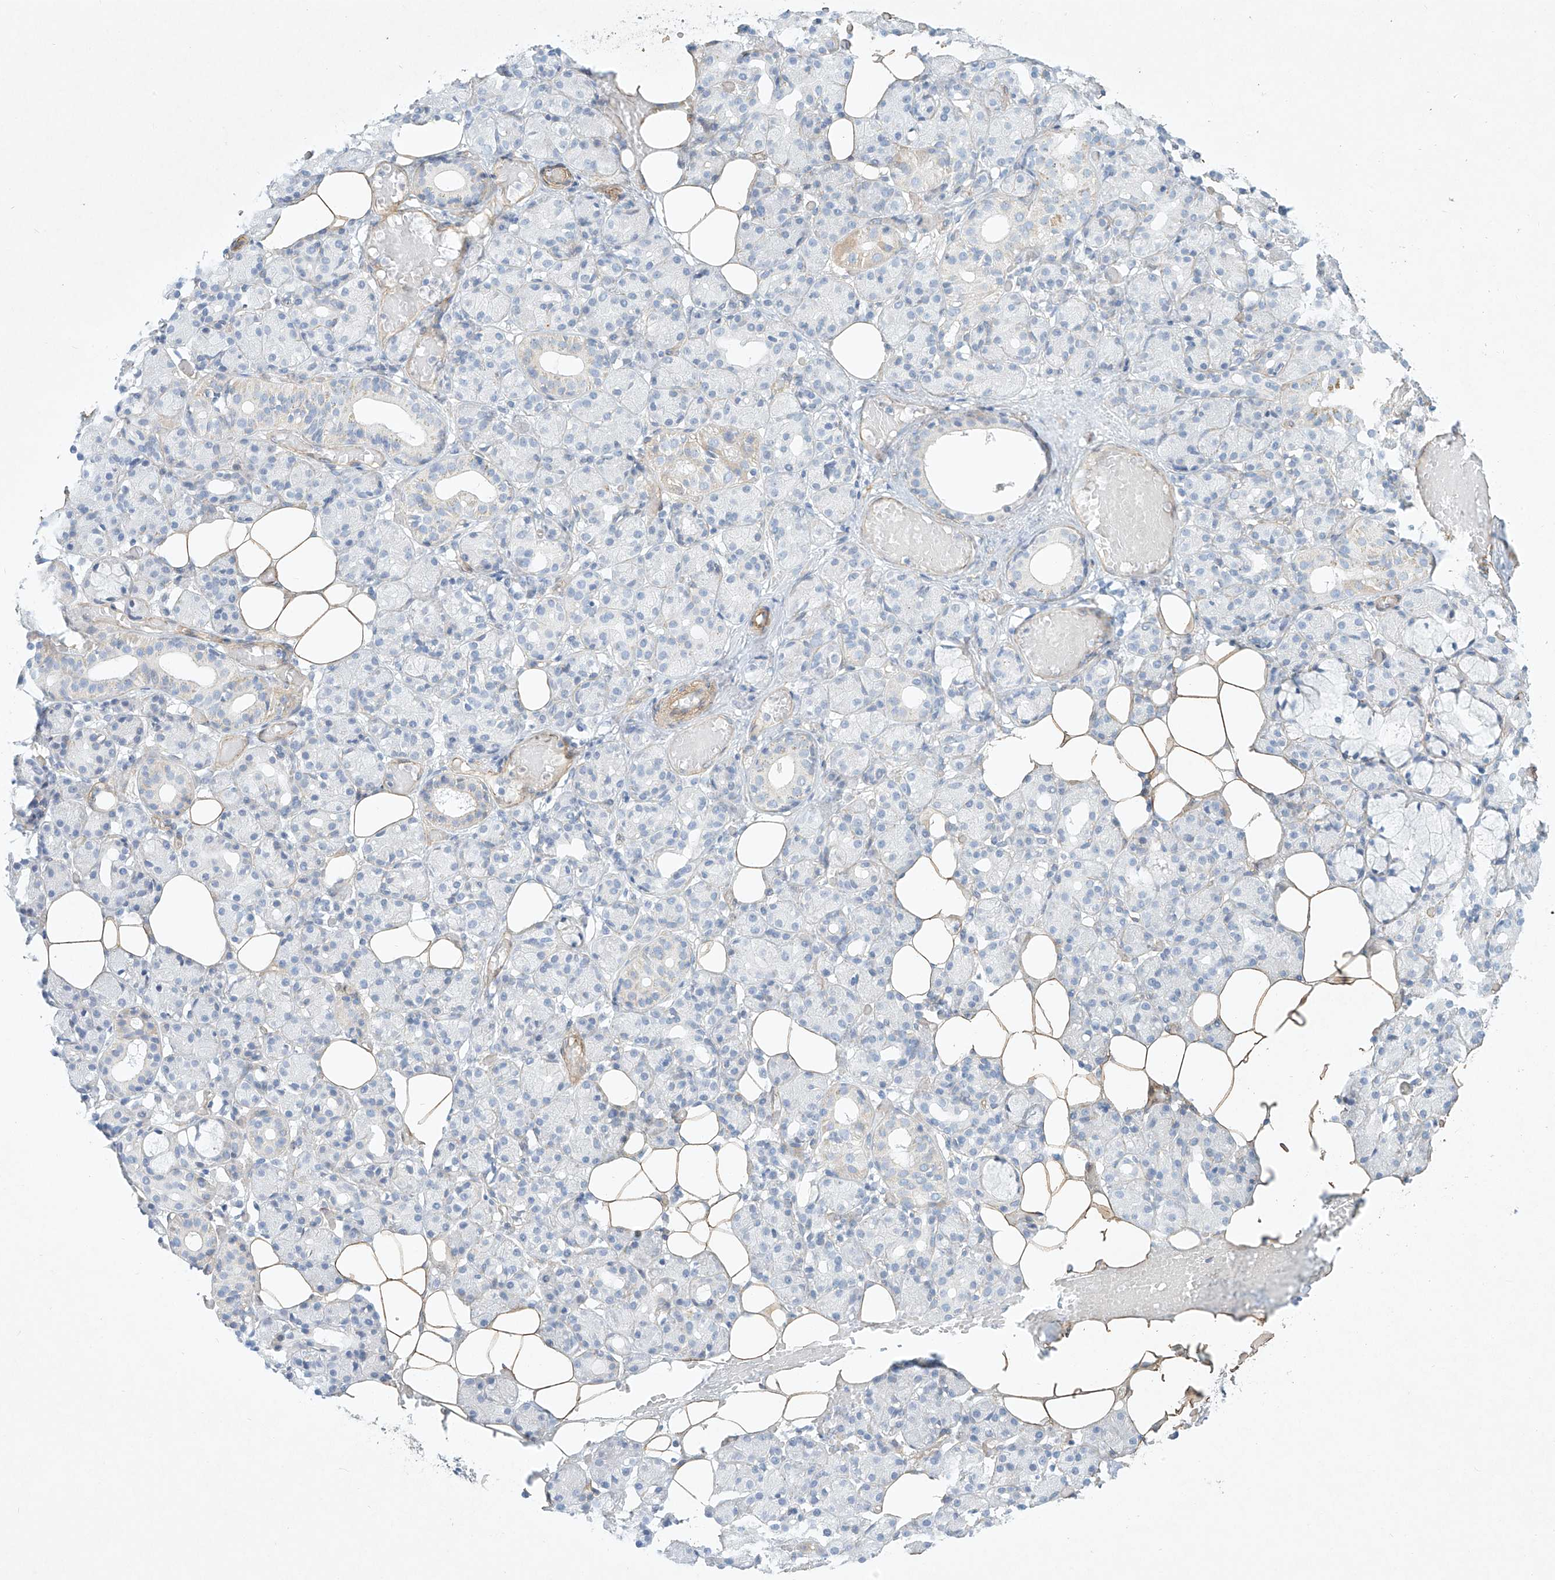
{"staining": {"intensity": "negative", "quantity": "none", "location": "none"}, "tissue": "salivary gland", "cell_type": "Glandular cells", "image_type": "normal", "snomed": [{"axis": "morphology", "description": "Normal tissue, NOS"}, {"axis": "topography", "description": "Salivary gland"}], "caption": "Glandular cells show no significant staining in unremarkable salivary gland. (DAB immunohistochemistry, high magnification).", "gene": "REEP2", "patient": {"sex": "male", "age": 63}}